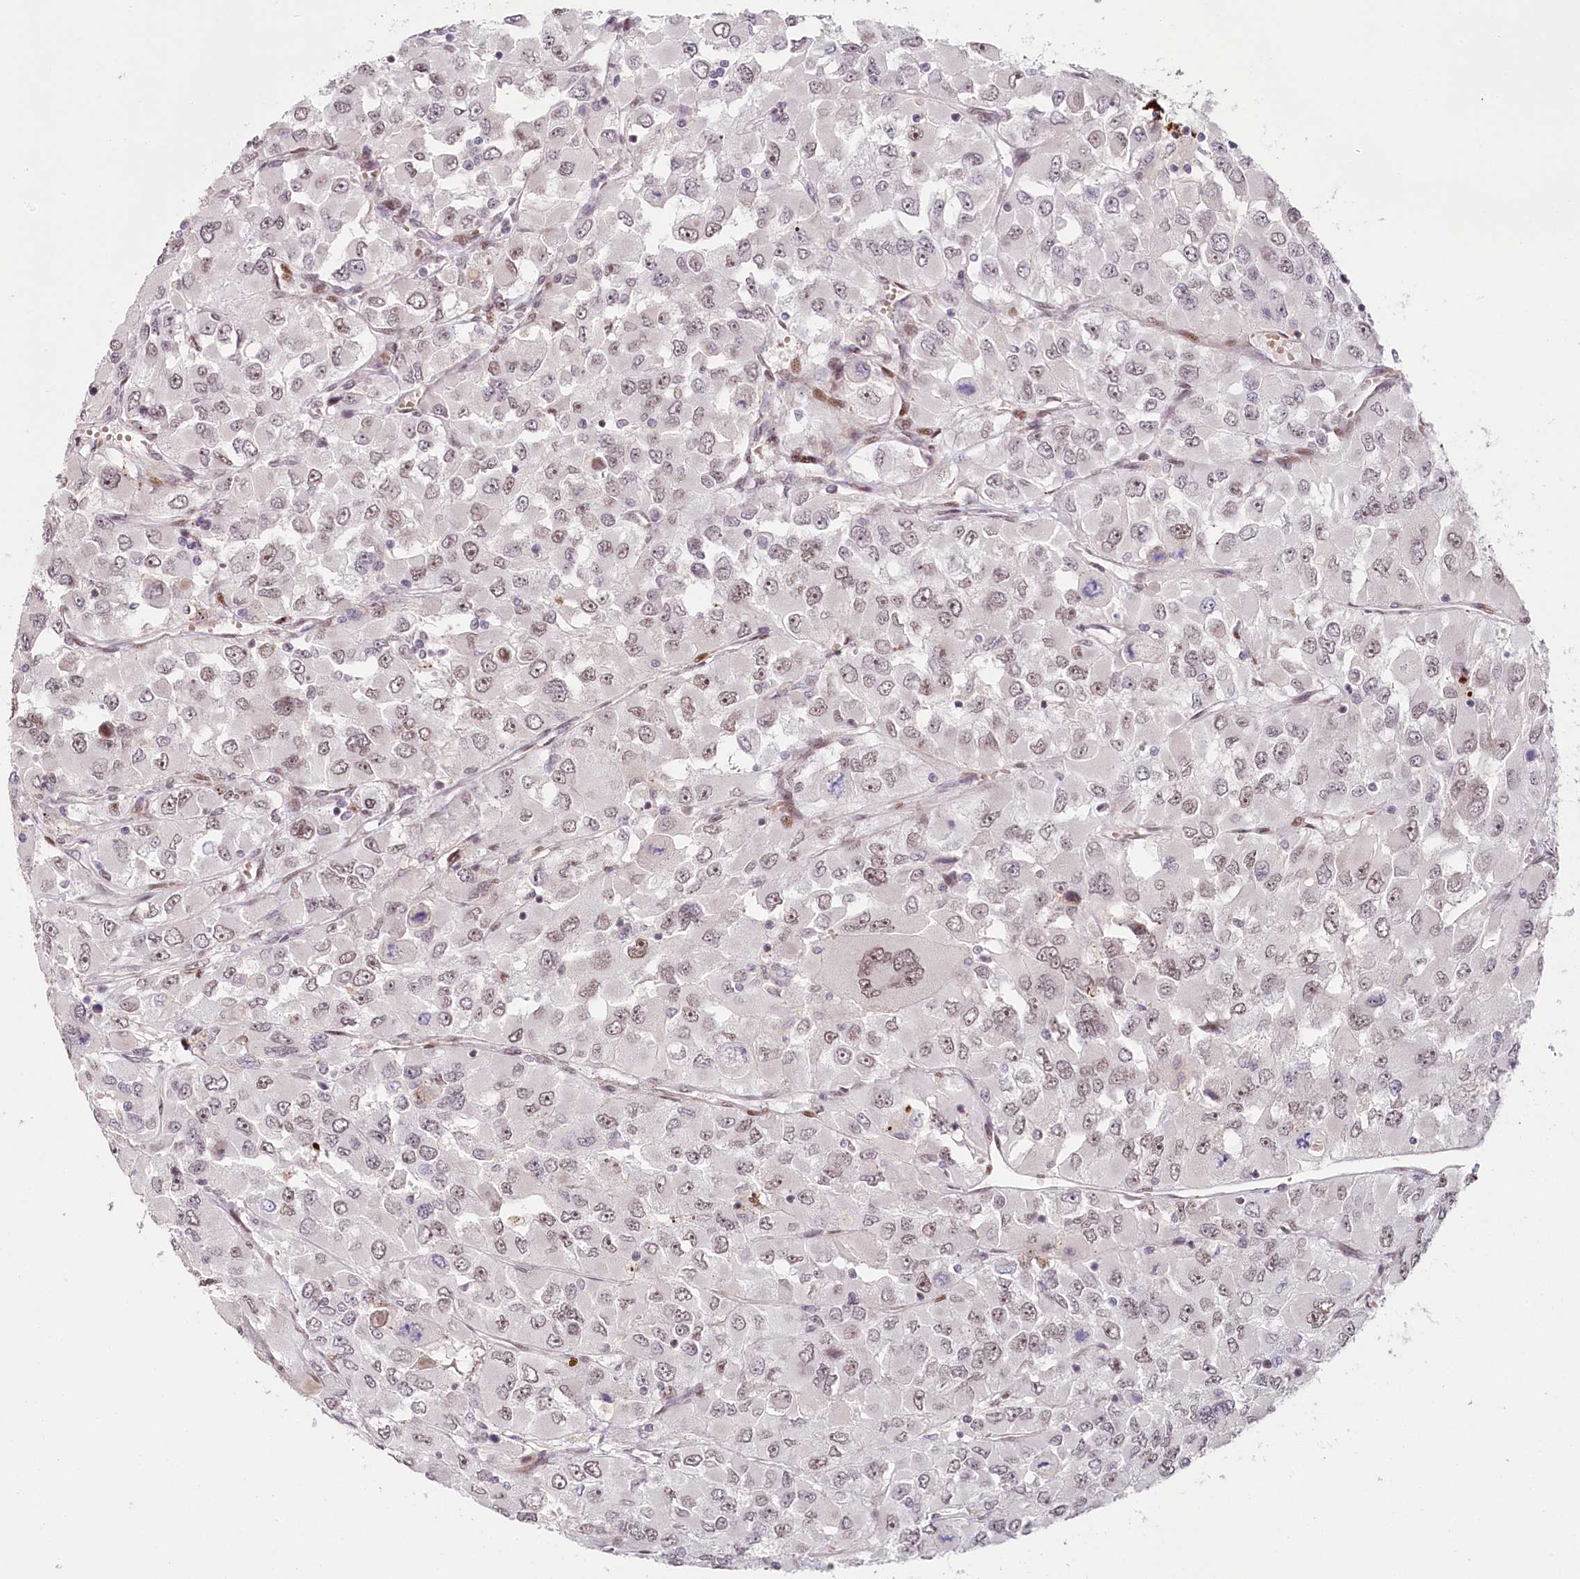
{"staining": {"intensity": "weak", "quantity": "25%-75%", "location": "nuclear"}, "tissue": "renal cancer", "cell_type": "Tumor cells", "image_type": "cancer", "snomed": [{"axis": "morphology", "description": "Adenocarcinoma, NOS"}, {"axis": "topography", "description": "Kidney"}], "caption": "Renal cancer (adenocarcinoma) was stained to show a protein in brown. There is low levels of weak nuclear expression in about 25%-75% of tumor cells.", "gene": "FAM204A", "patient": {"sex": "female", "age": 52}}